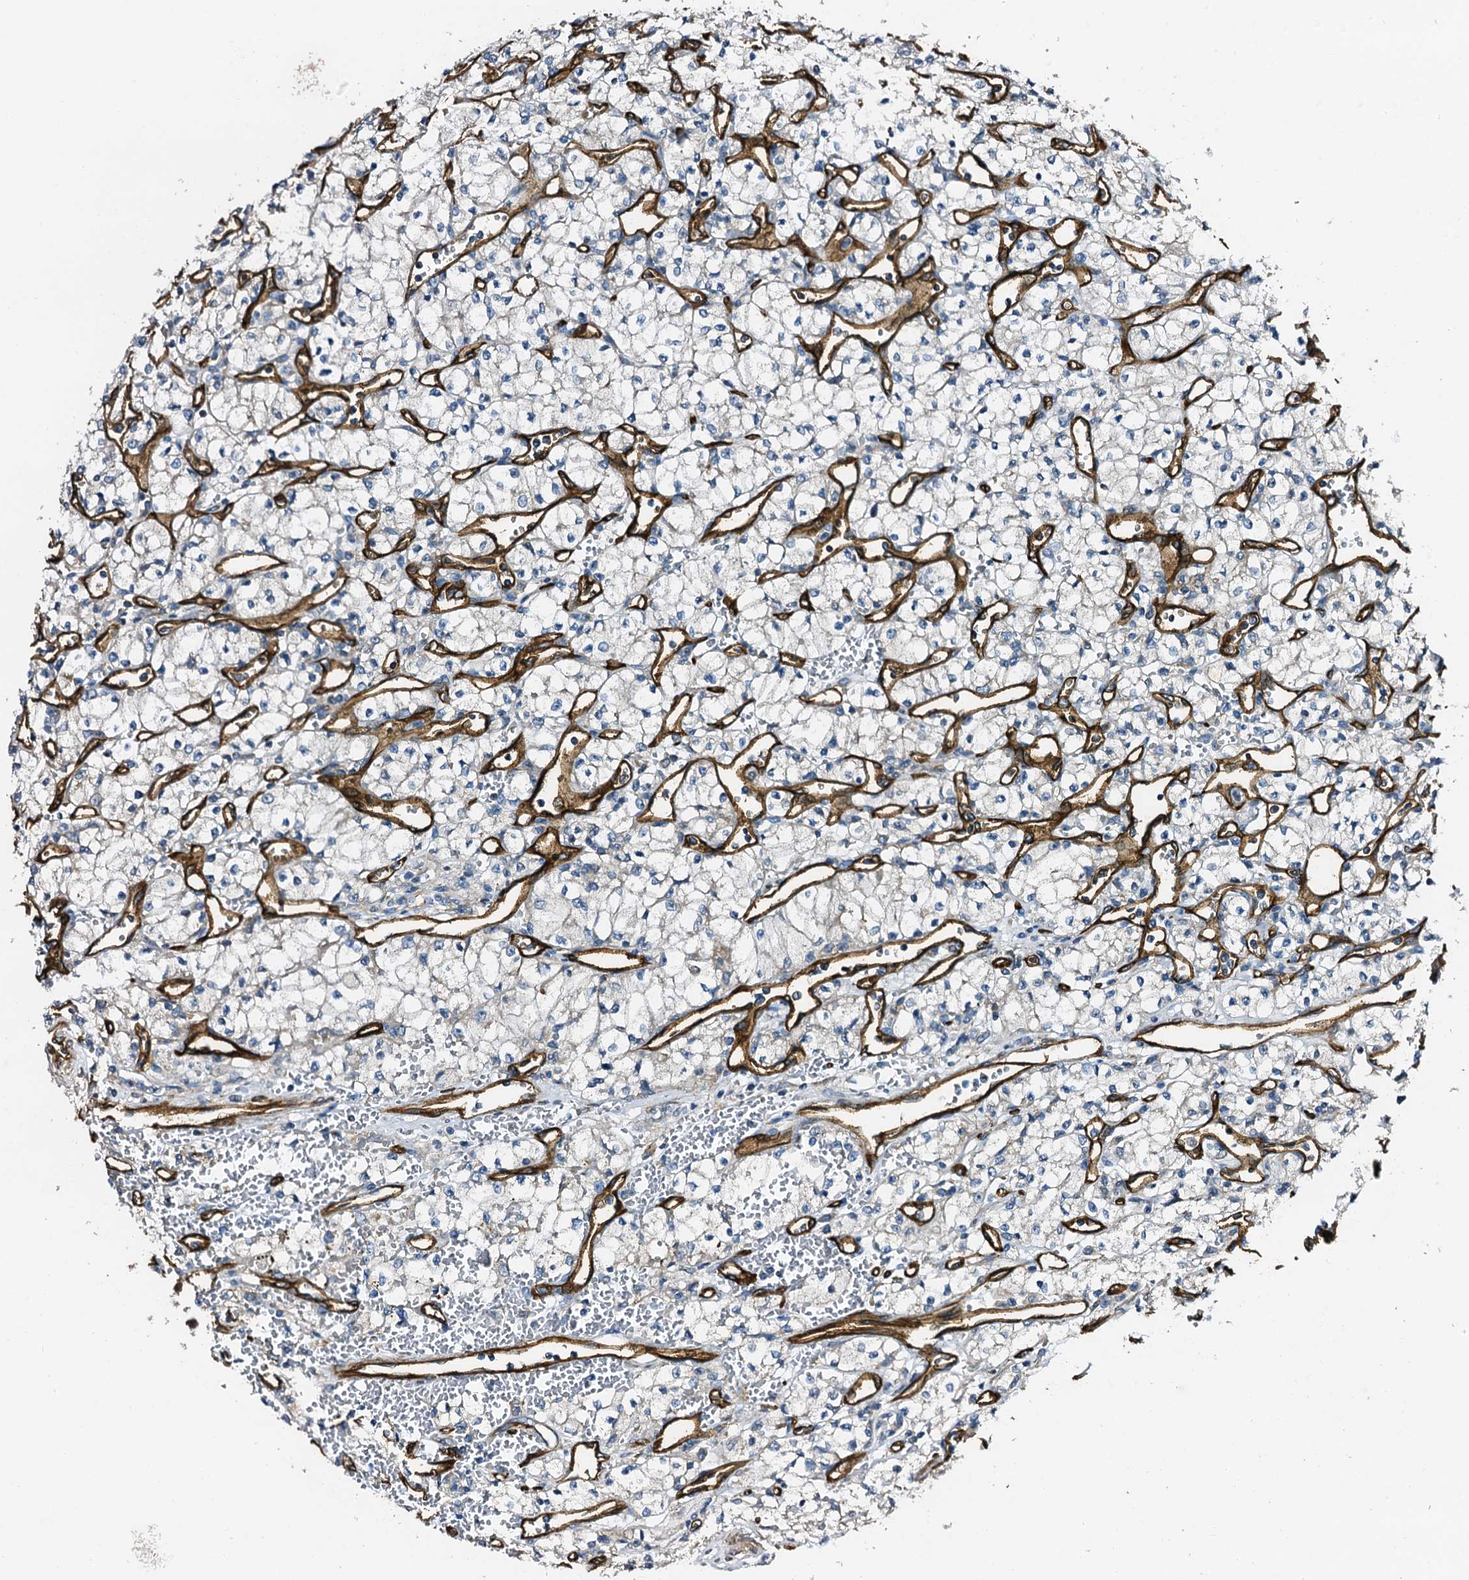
{"staining": {"intensity": "negative", "quantity": "none", "location": "none"}, "tissue": "renal cancer", "cell_type": "Tumor cells", "image_type": "cancer", "snomed": [{"axis": "morphology", "description": "Adenocarcinoma, NOS"}, {"axis": "topography", "description": "Kidney"}], "caption": "This is an immunohistochemistry micrograph of human renal cancer. There is no staining in tumor cells.", "gene": "DBX1", "patient": {"sex": "male", "age": 59}}